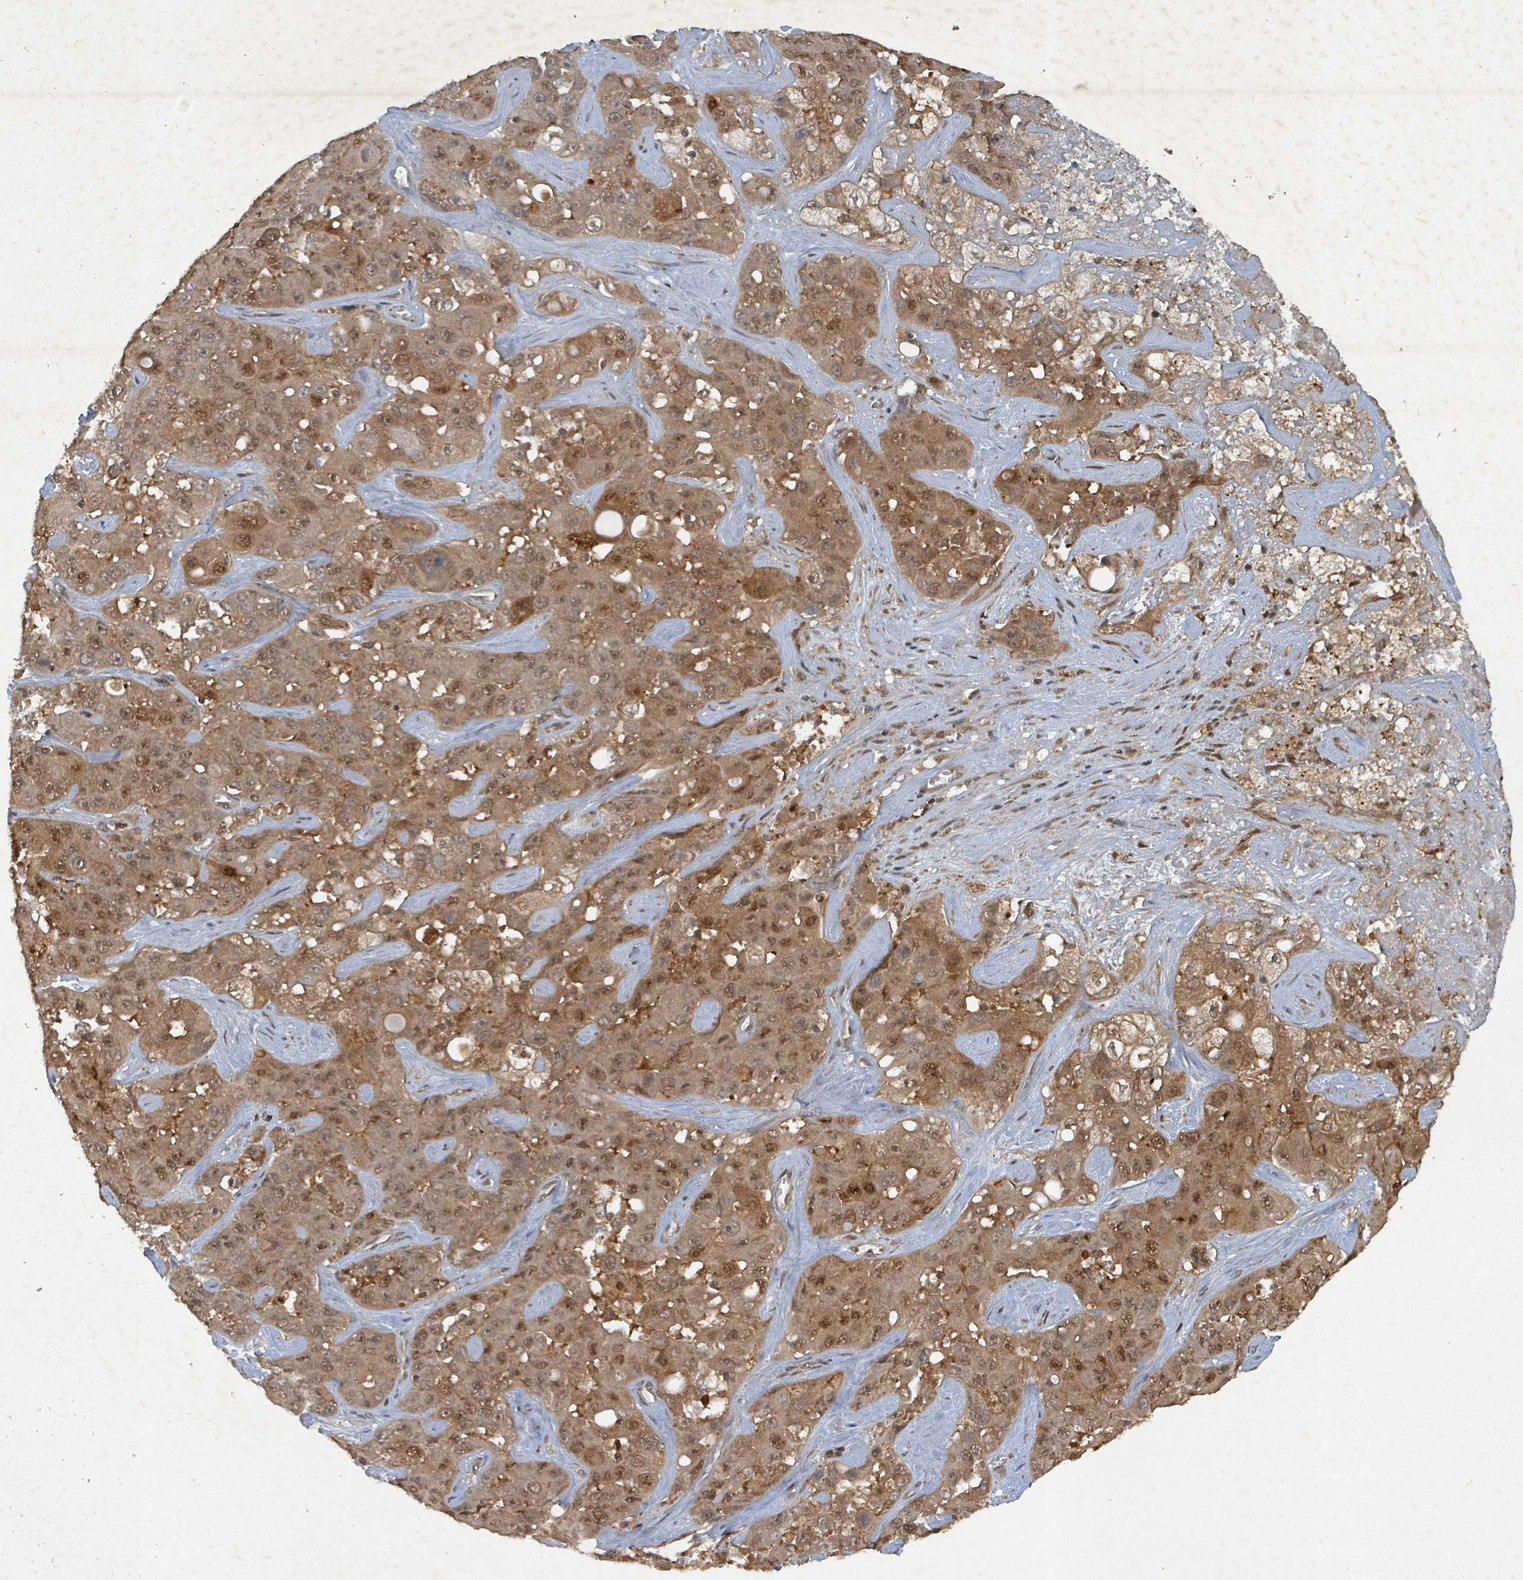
{"staining": {"intensity": "moderate", "quantity": ">75%", "location": "cytoplasmic/membranous,nuclear"}, "tissue": "liver cancer", "cell_type": "Tumor cells", "image_type": "cancer", "snomed": [{"axis": "morphology", "description": "Cholangiocarcinoma"}, {"axis": "topography", "description": "Liver"}], "caption": "High-power microscopy captured an immunohistochemistry (IHC) image of liver cancer (cholangiocarcinoma), revealing moderate cytoplasmic/membranous and nuclear positivity in about >75% of tumor cells.", "gene": "KDM4E", "patient": {"sex": "female", "age": 52}}